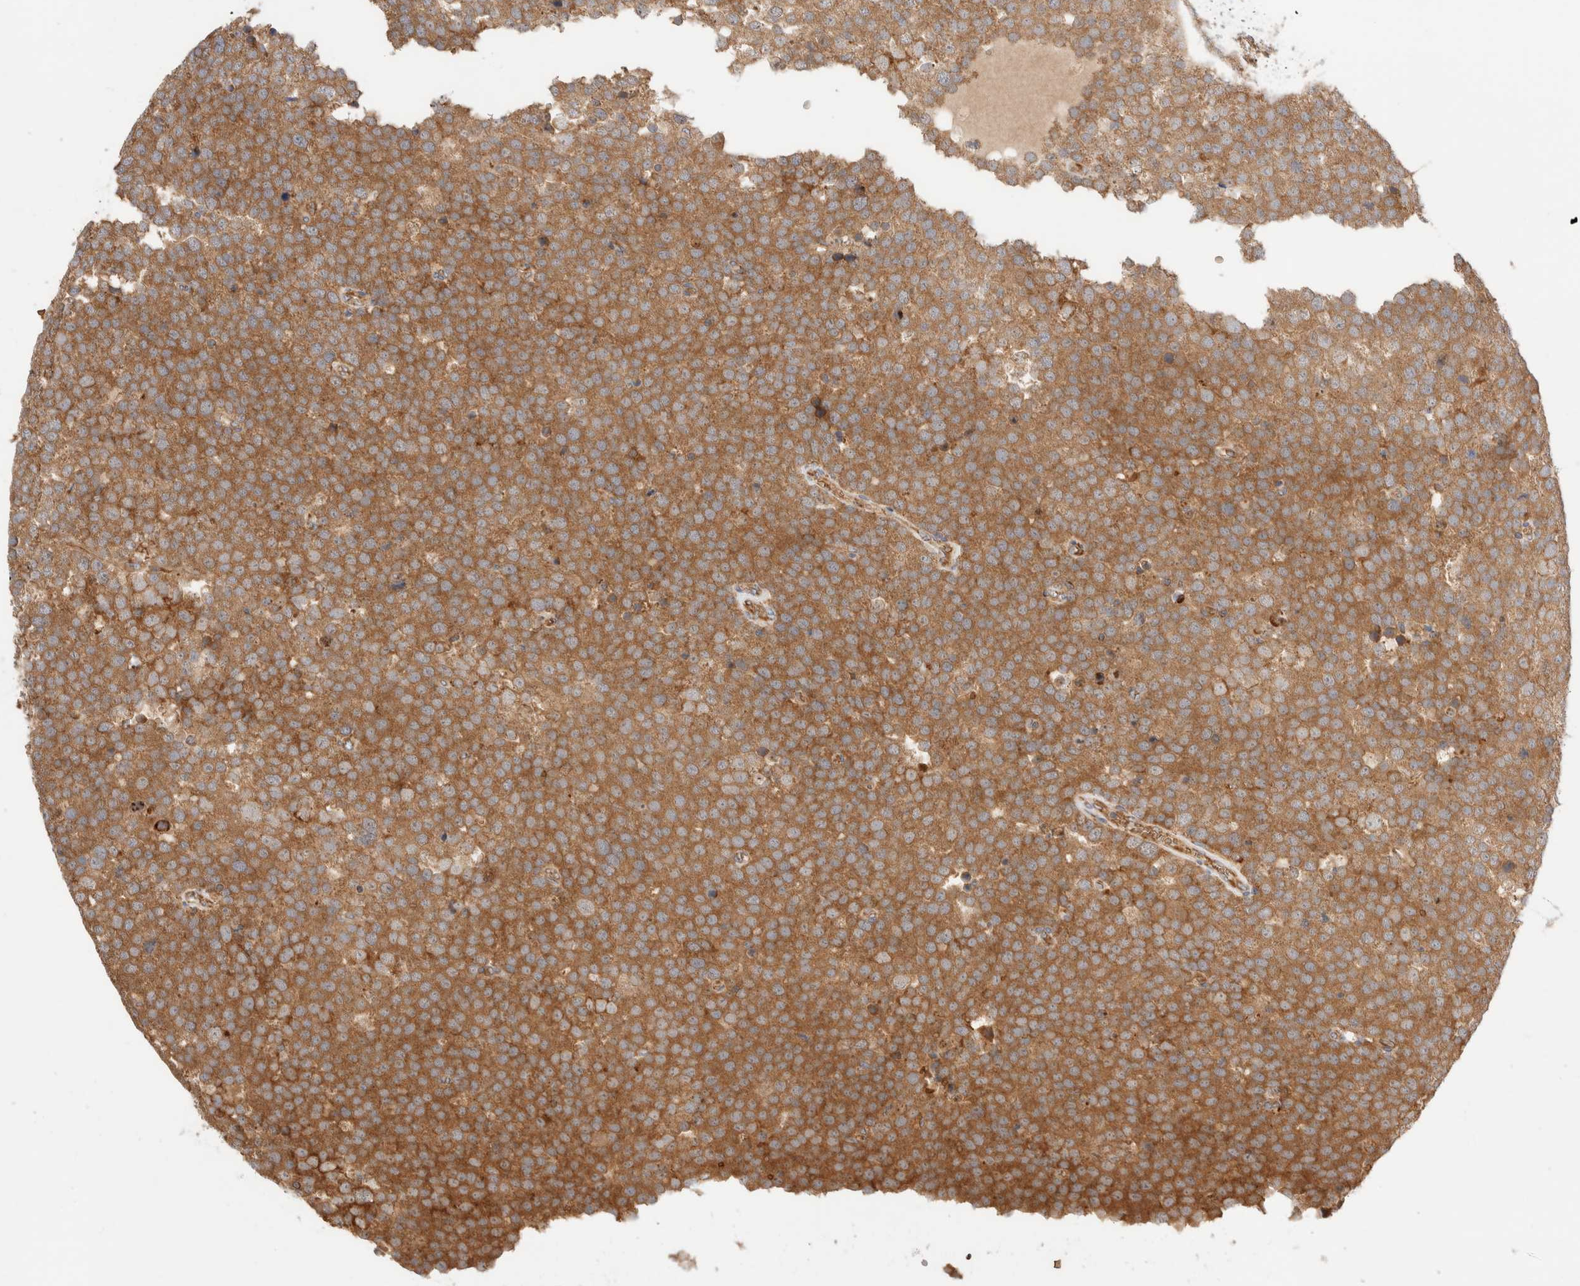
{"staining": {"intensity": "moderate", "quantity": ">75%", "location": "cytoplasmic/membranous"}, "tissue": "testis cancer", "cell_type": "Tumor cells", "image_type": "cancer", "snomed": [{"axis": "morphology", "description": "Seminoma, NOS"}, {"axis": "topography", "description": "Testis"}], "caption": "The immunohistochemical stain labels moderate cytoplasmic/membranous staining in tumor cells of testis cancer tissue.", "gene": "UTS2B", "patient": {"sex": "male", "age": 71}}